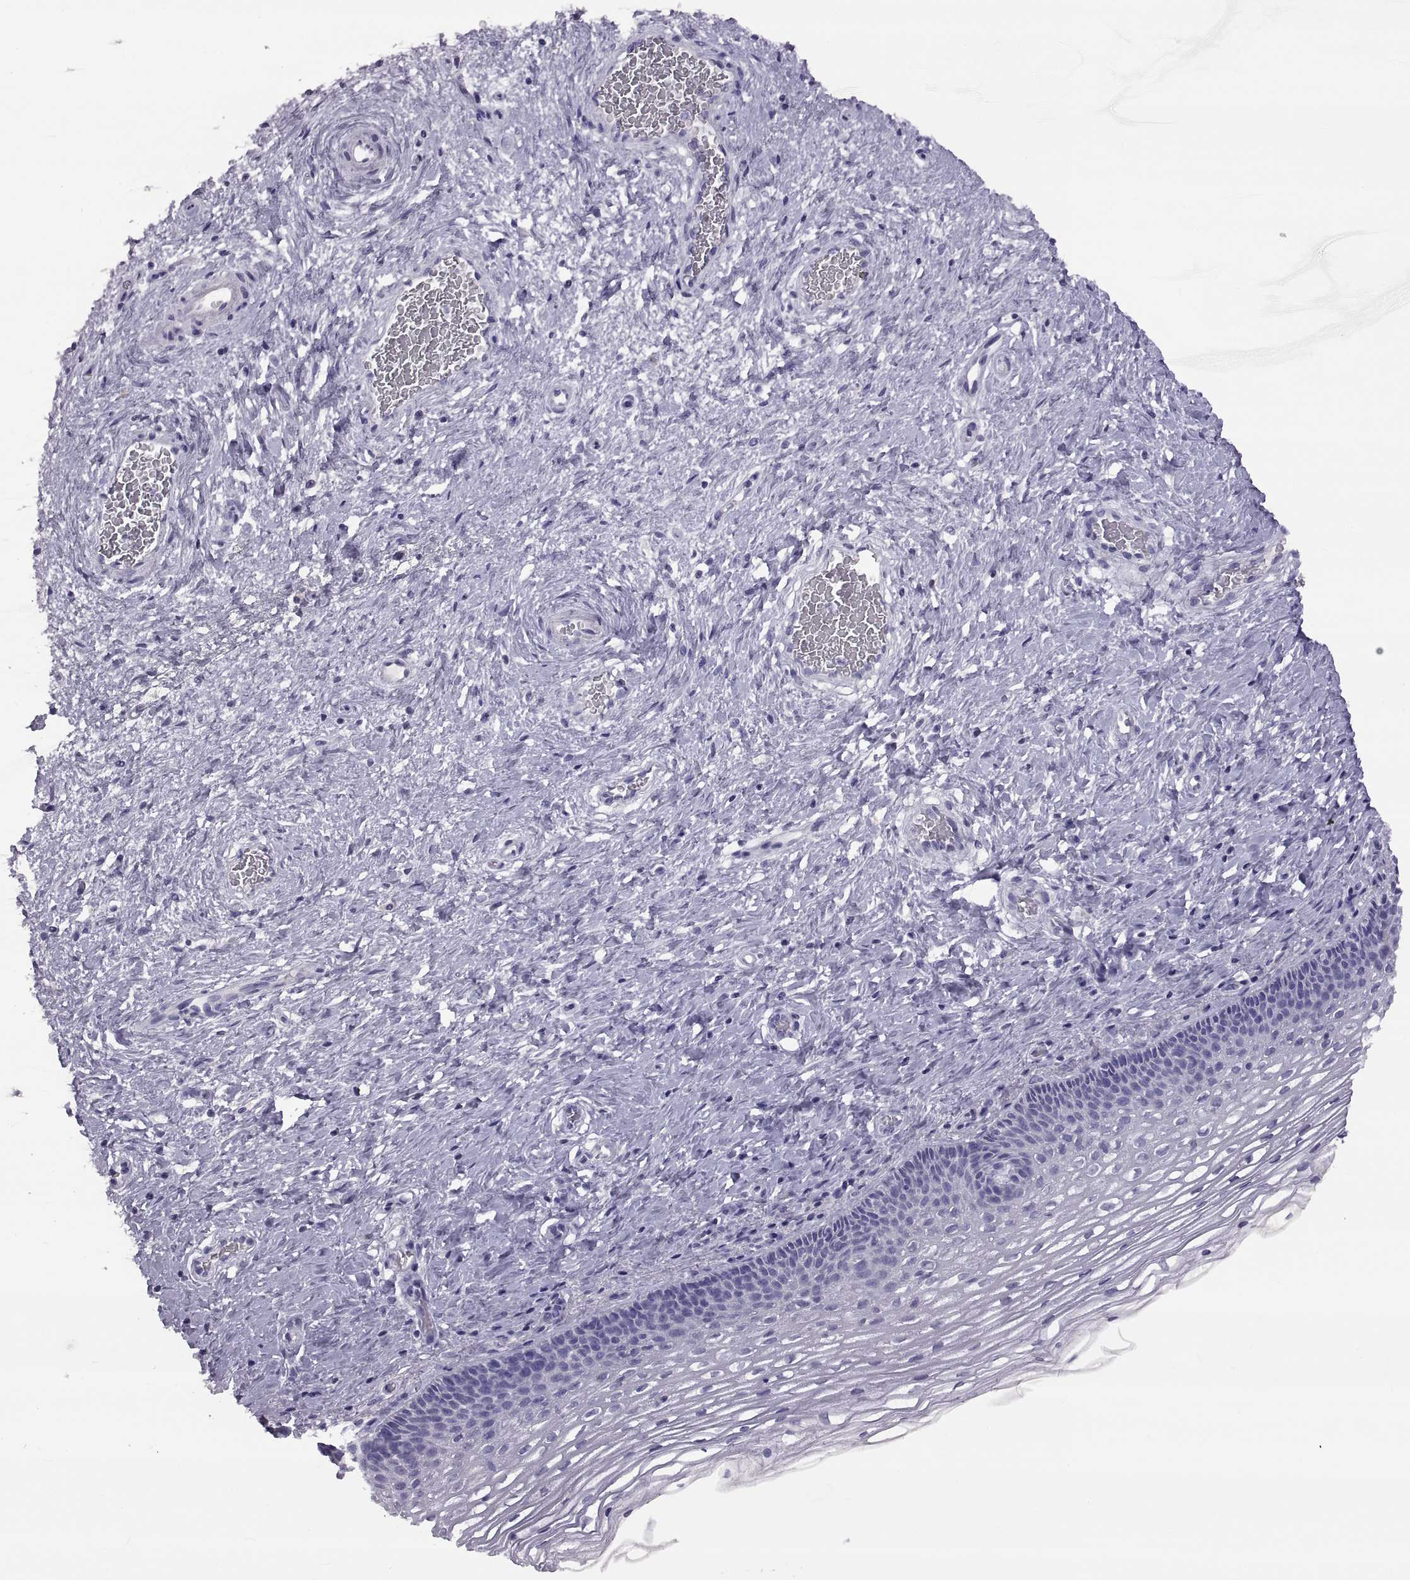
{"staining": {"intensity": "negative", "quantity": "none", "location": "none"}, "tissue": "cervix", "cell_type": "Glandular cells", "image_type": "normal", "snomed": [{"axis": "morphology", "description": "Normal tissue, NOS"}, {"axis": "topography", "description": "Cervix"}], "caption": "DAB (3,3'-diaminobenzidine) immunohistochemical staining of unremarkable human cervix demonstrates no significant staining in glandular cells.", "gene": "RDM1", "patient": {"sex": "female", "age": 34}}